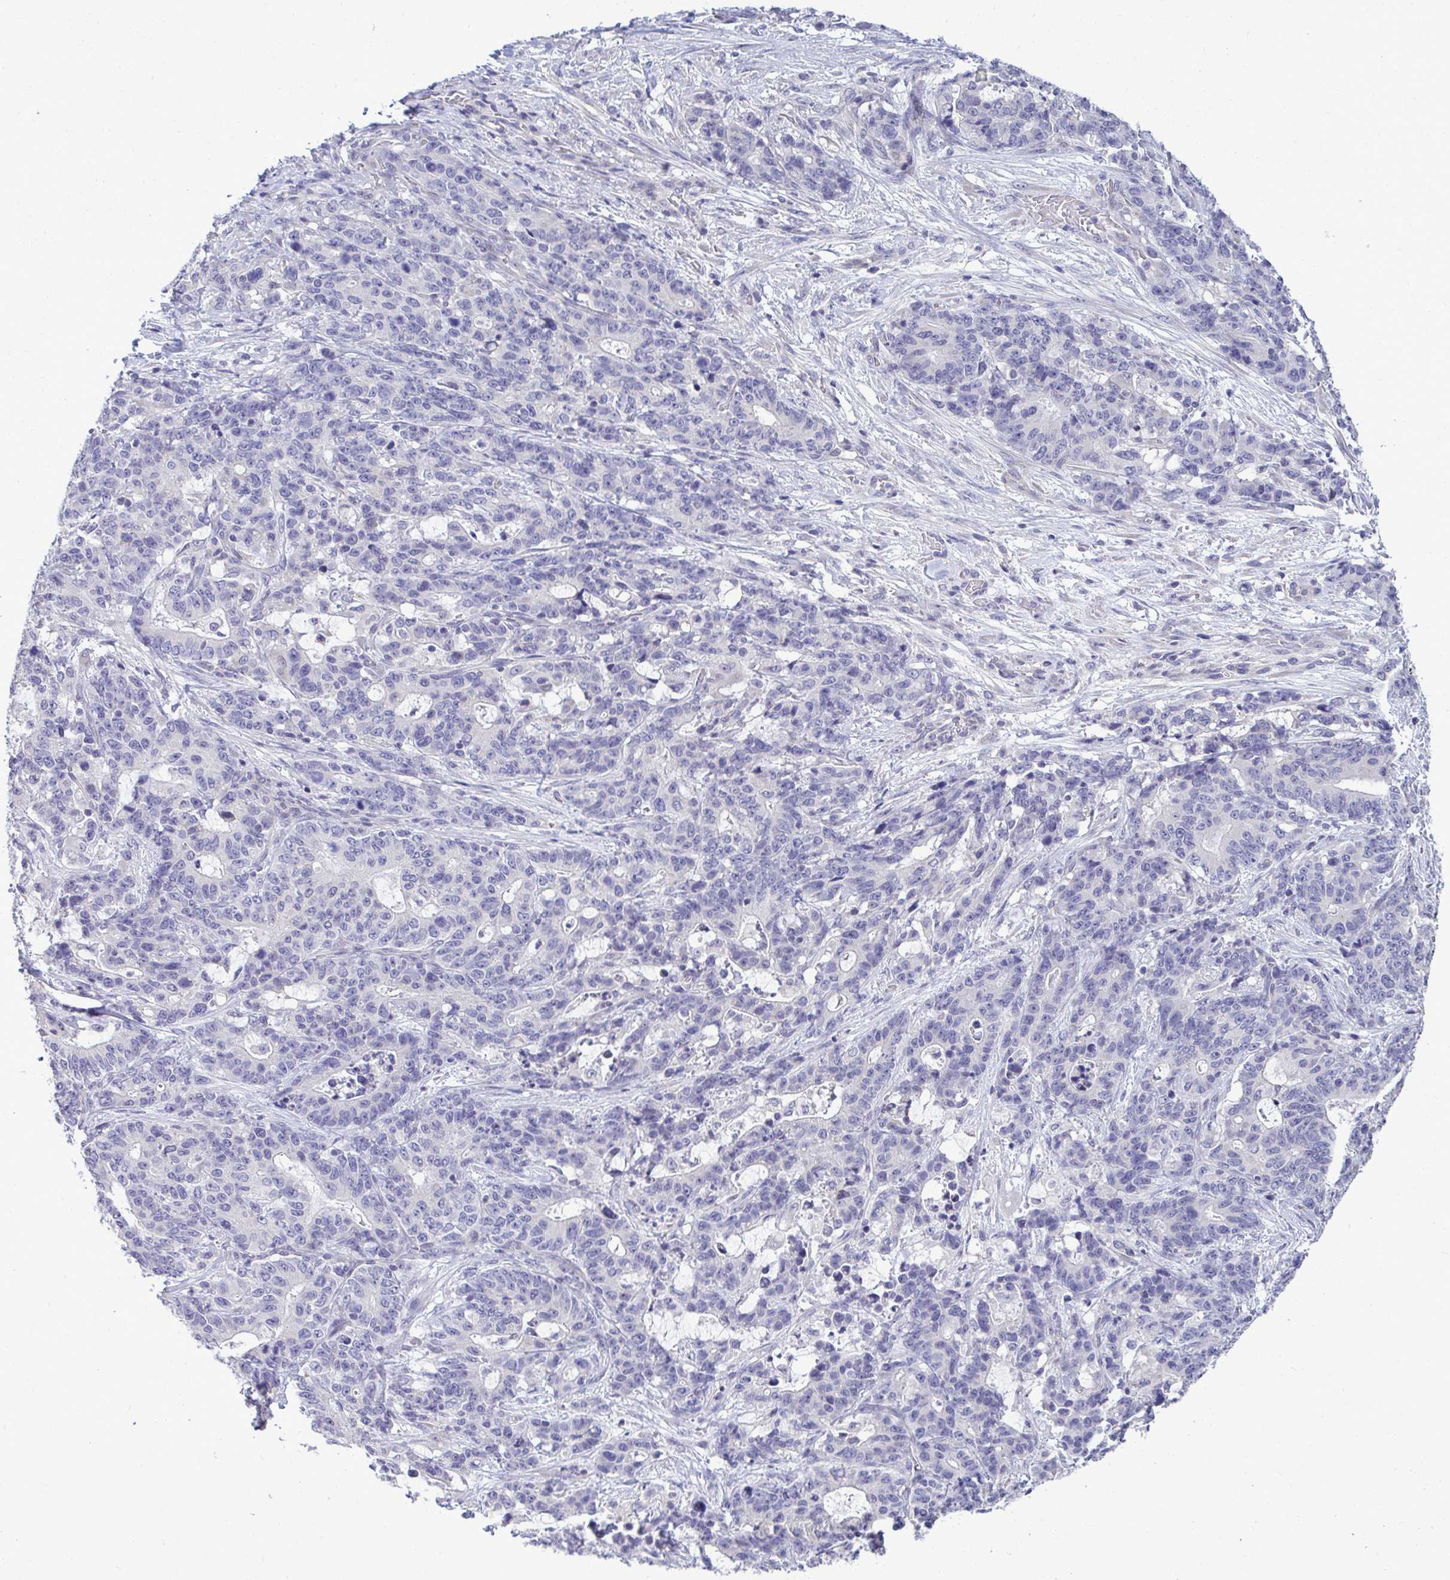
{"staining": {"intensity": "negative", "quantity": "none", "location": "none"}, "tissue": "stomach cancer", "cell_type": "Tumor cells", "image_type": "cancer", "snomed": [{"axis": "morphology", "description": "Normal tissue, NOS"}, {"axis": "morphology", "description": "Adenocarcinoma, NOS"}, {"axis": "topography", "description": "Stomach"}], "caption": "Stomach cancer (adenocarcinoma) was stained to show a protein in brown. There is no significant positivity in tumor cells.", "gene": "PIGK", "patient": {"sex": "female", "age": 64}}